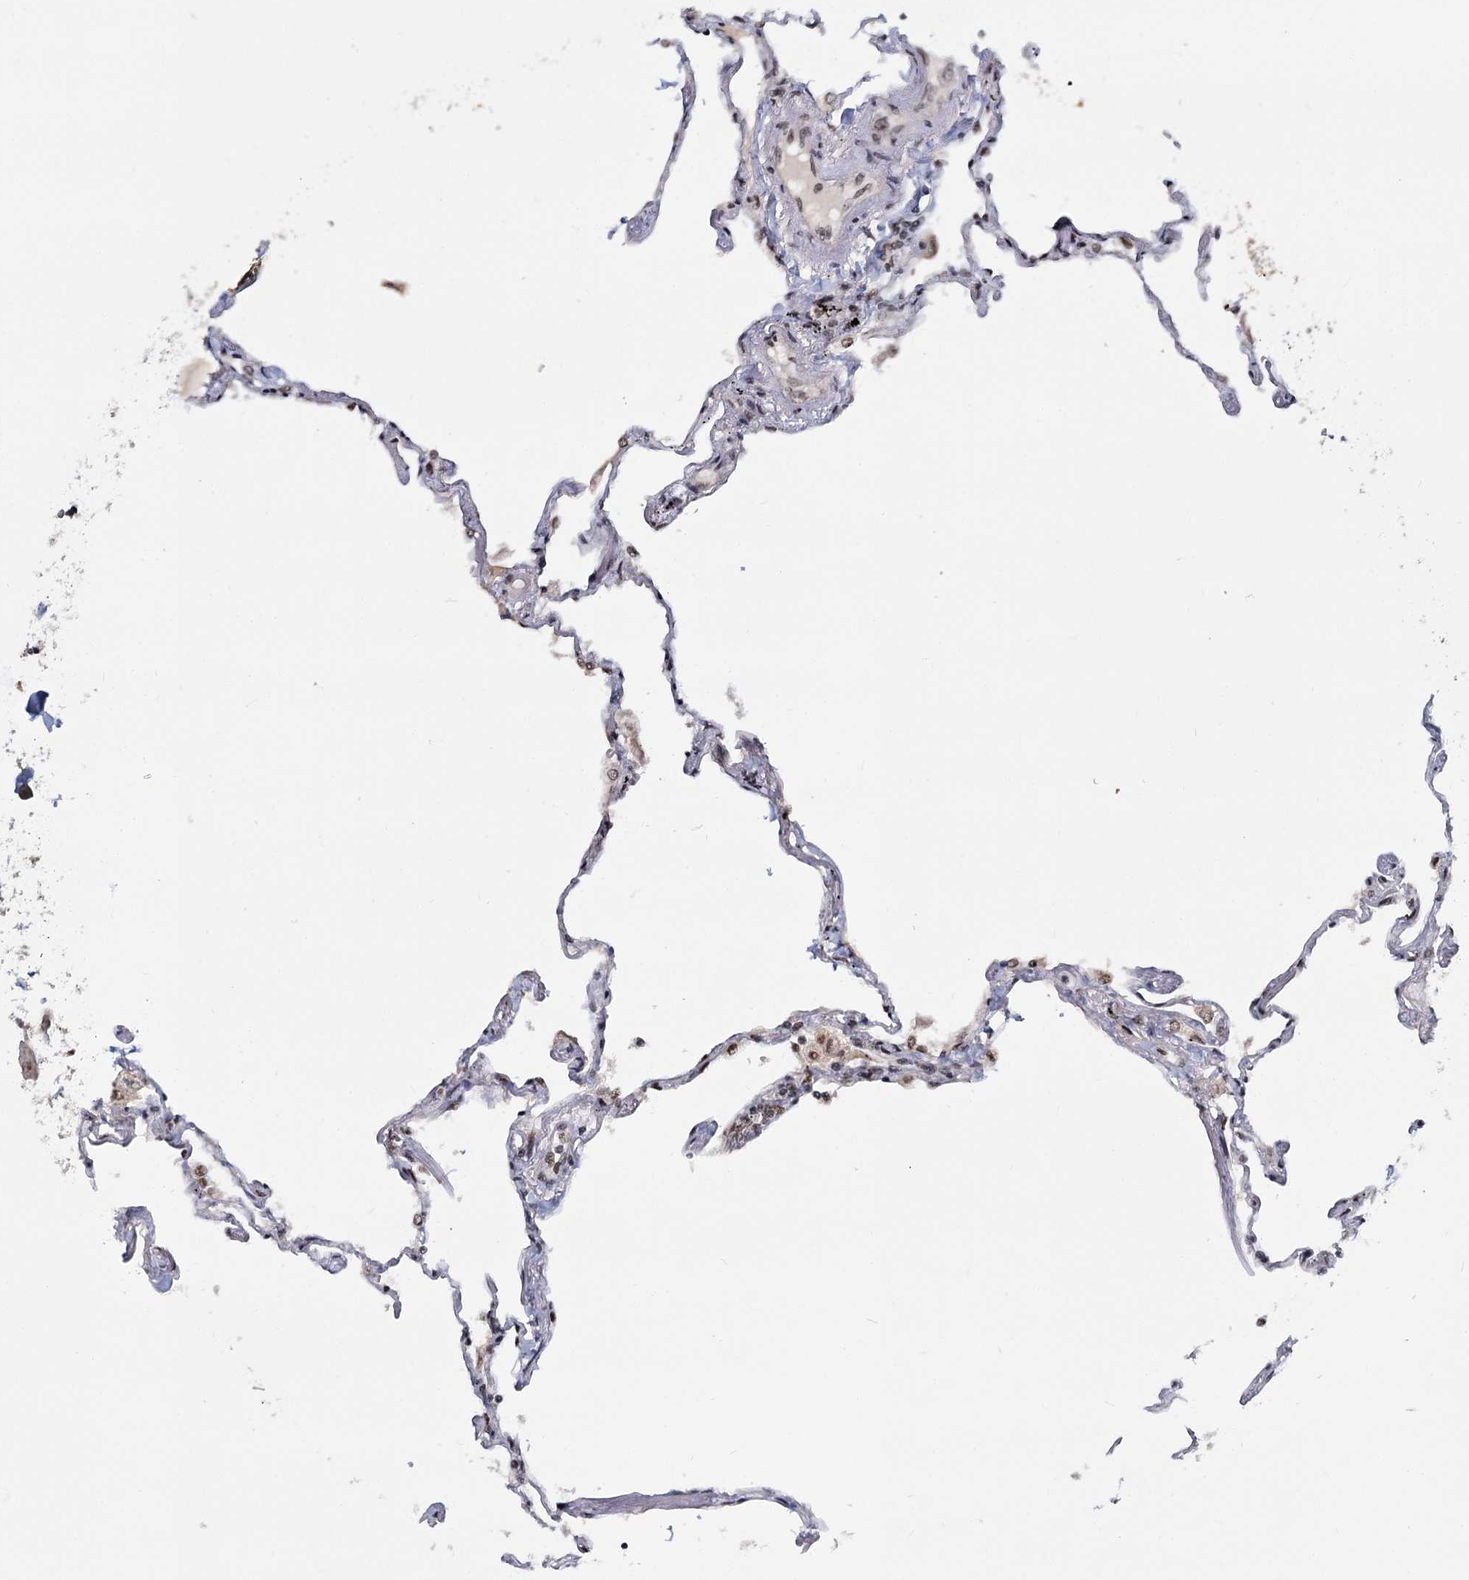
{"staining": {"intensity": "moderate", "quantity": ">75%", "location": "nuclear"}, "tissue": "lung", "cell_type": "Alveolar cells", "image_type": "normal", "snomed": [{"axis": "morphology", "description": "Normal tissue, NOS"}, {"axis": "topography", "description": "Lung"}], "caption": "High-magnification brightfield microscopy of normal lung stained with DAB (3,3'-diaminobenzidine) (brown) and counterstained with hematoxylin (blue). alveolar cells exhibit moderate nuclear staining is appreciated in about>75% of cells. The protein is shown in brown color, while the nuclei are stained blue.", "gene": "WBP4", "patient": {"sex": "female", "age": 67}}